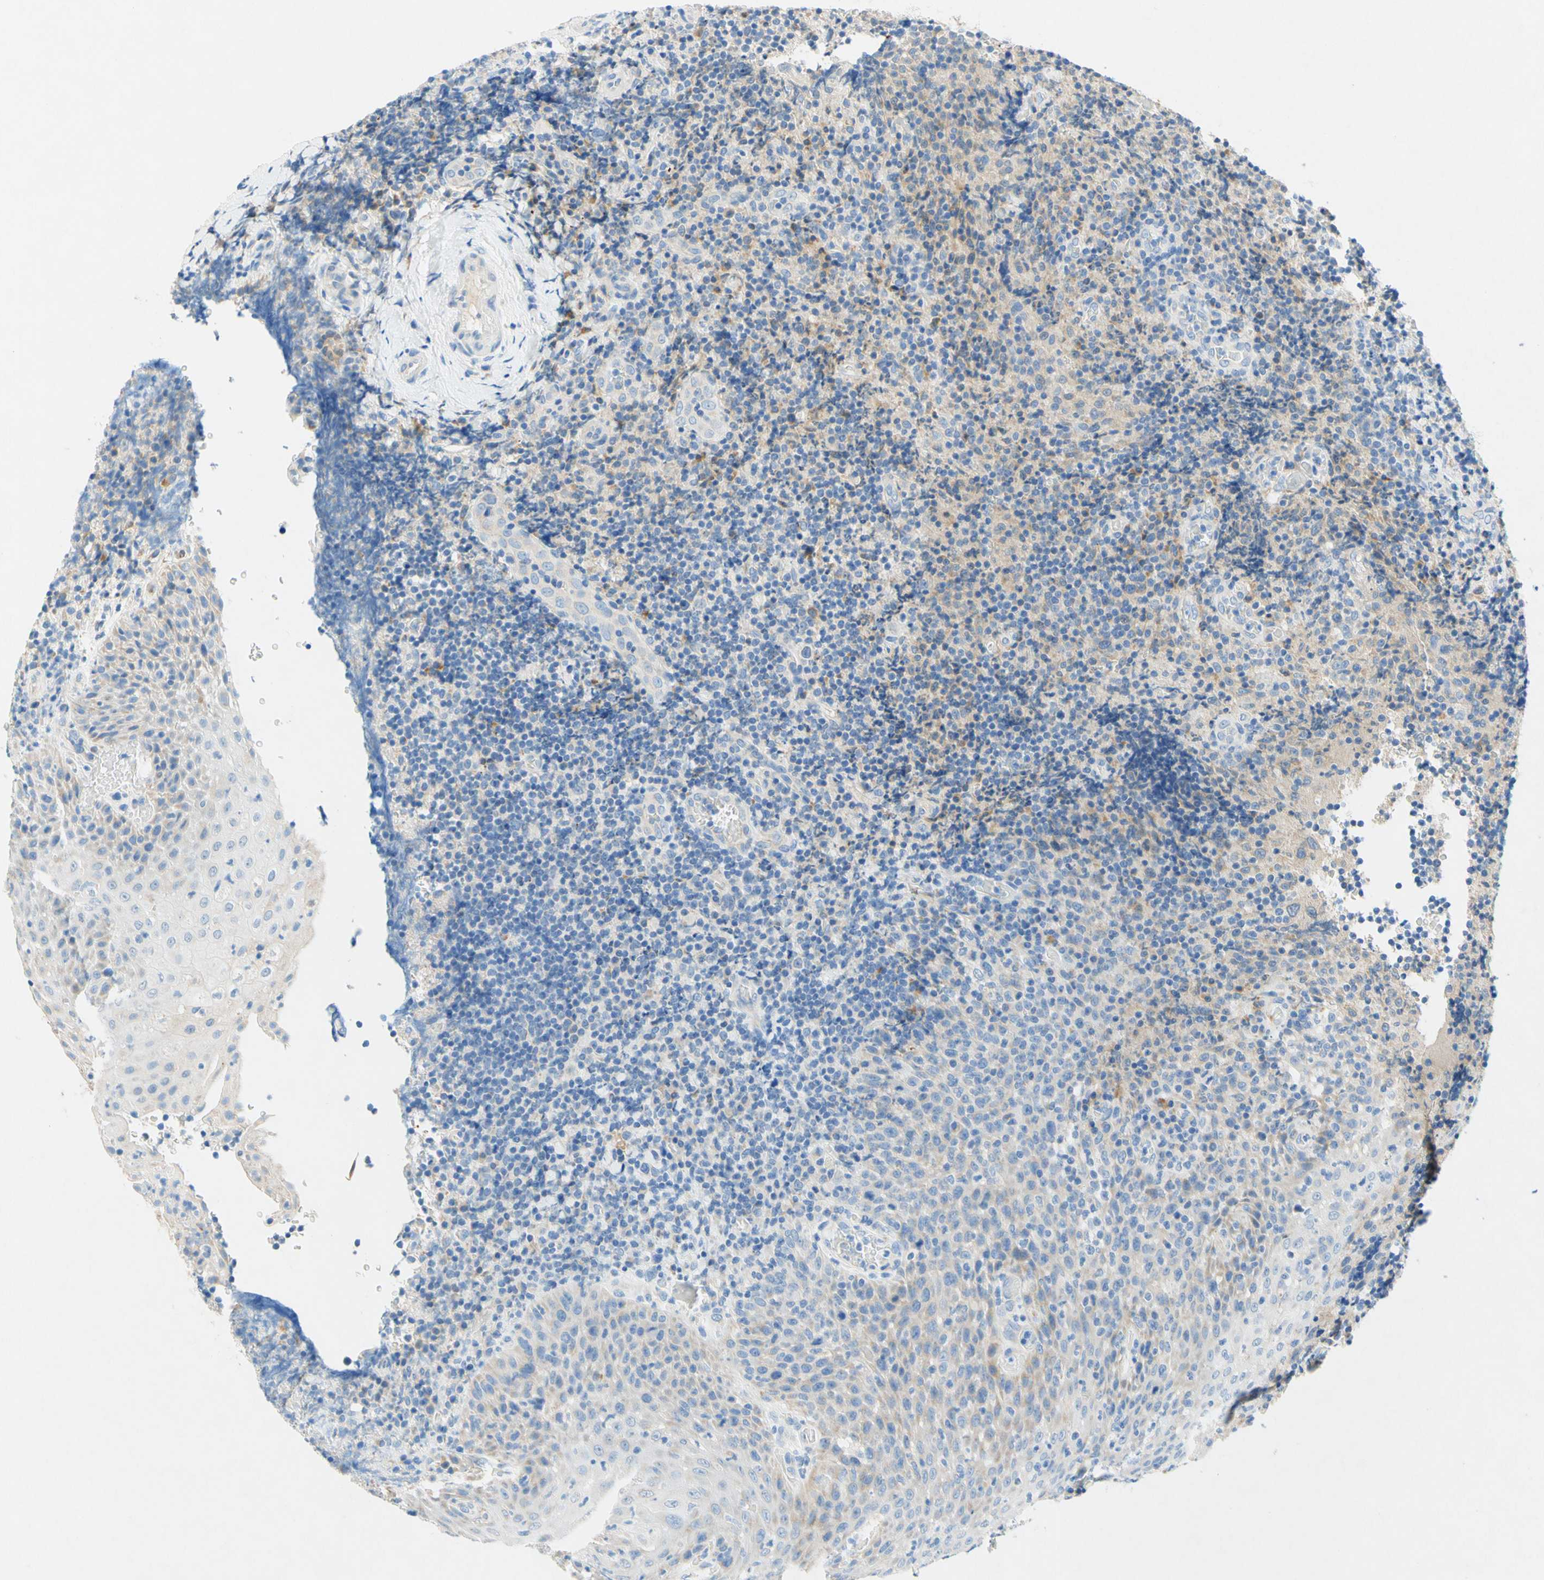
{"staining": {"intensity": "negative", "quantity": "none", "location": "none"}, "tissue": "lymphoma", "cell_type": "Tumor cells", "image_type": "cancer", "snomed": [{"axis": "morphology", "description": "Malignant lymphoma, non-Hodgkin's type, High grade"}, {"axis": "topography", "description": "Tonsil"}], "caption": "Protein analysis of malignant lymphoma, non-Hodgkin's type (high-grade) demonstrates no significant positivity in tumor cells. The staining is performed using DAB (3,3'-diaminobenzidine) brown chromogen with nuclei counter-stained in using hematoxylin.", "gene": "SLC46A1", "patient": {"sex": "female", "age": 36}}